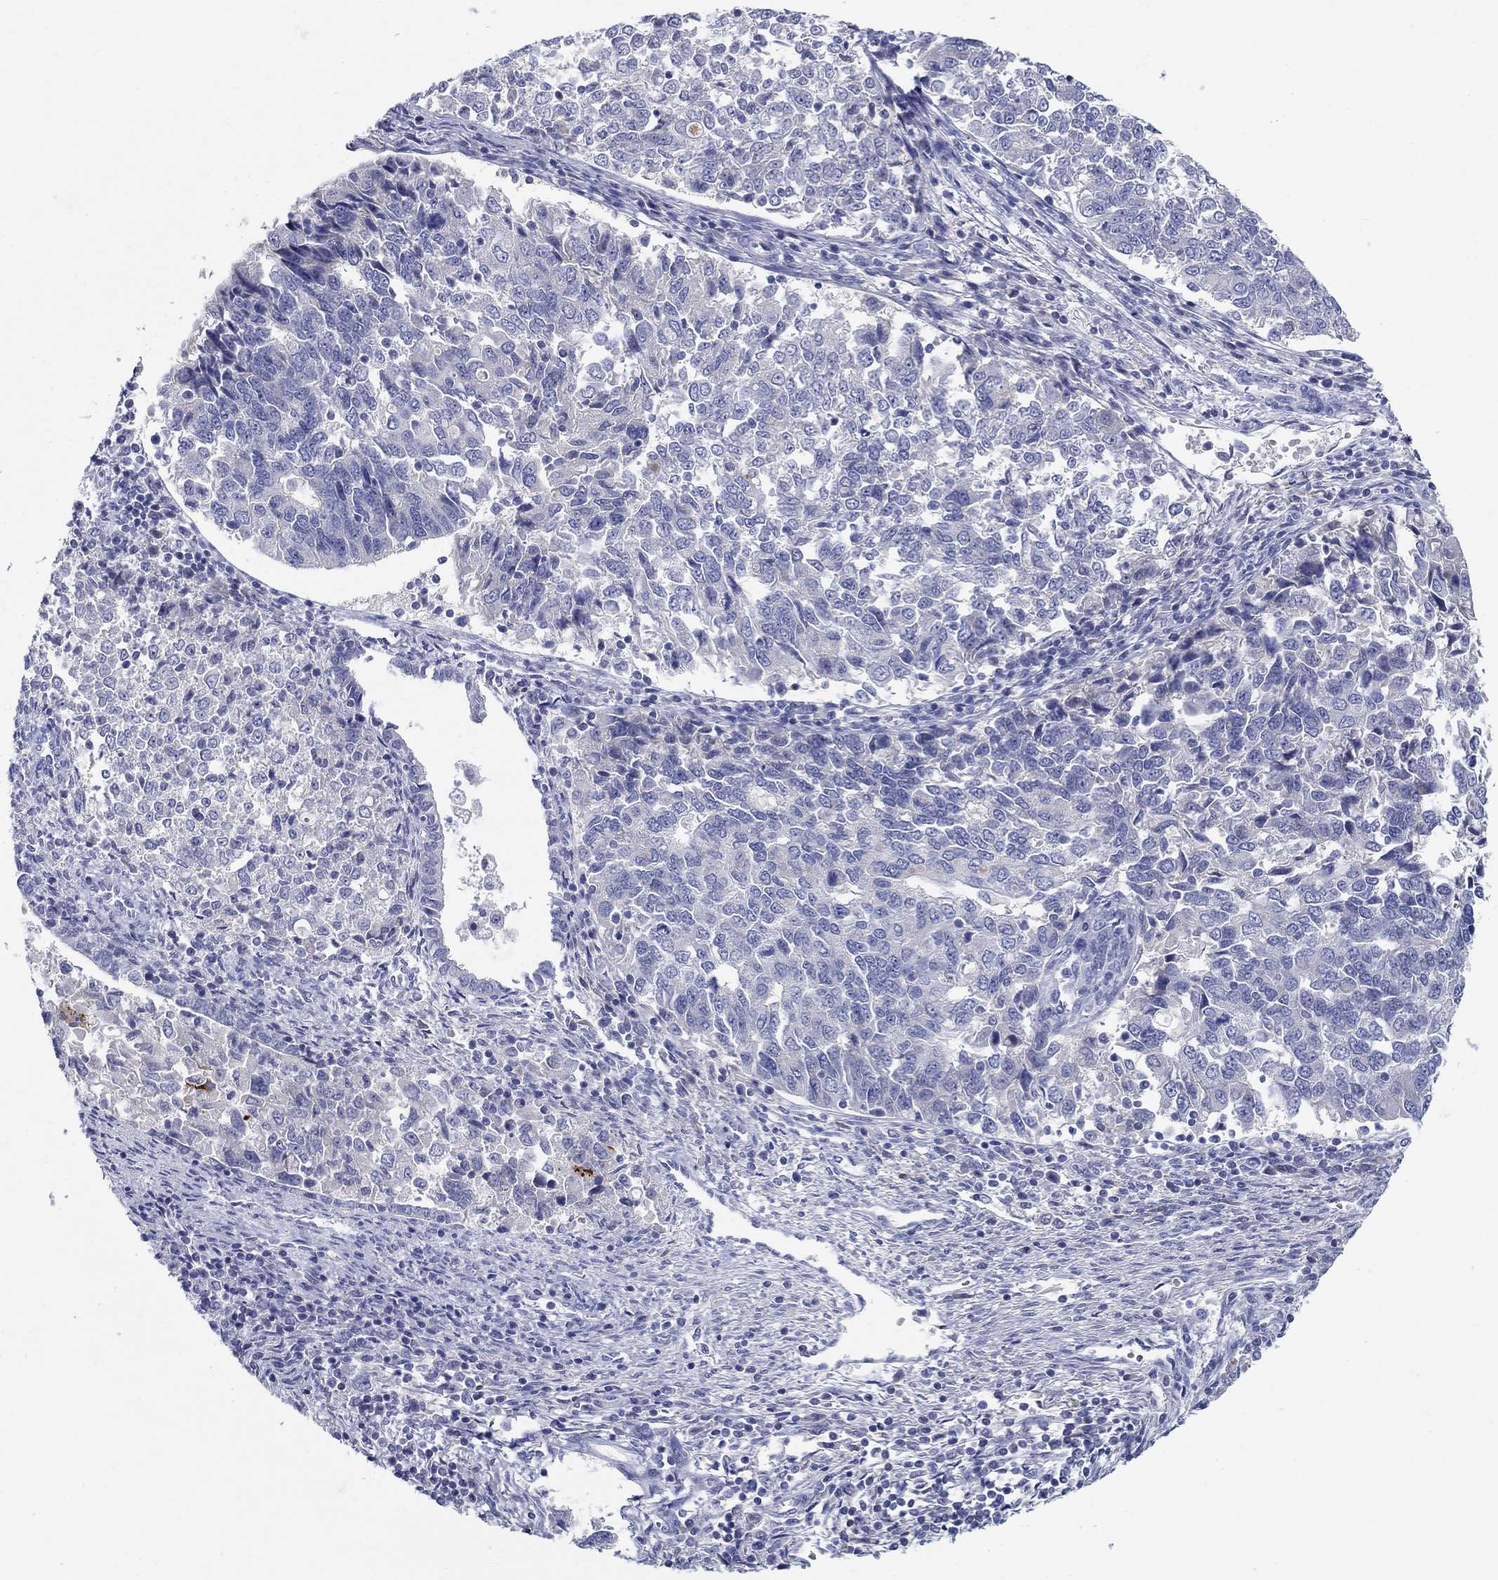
{"staining": {"intensity": "negative", "quantity": "none", "location": "none"}, "tissue": "endometrial cancer", "cell_type": "Tumor cells", "image_type": "cancer", "snomed": [{"axis": "morphology", "description": "Adenocarcinoma, NOS"}, {"axis": "topography", "description": "Endometrium"}], "caption": "High magnification brightfield microscopy of endometrial cancer (adenocarcinoma) stained with DAB (brown) and counterstained with hematoxylin (blue): tumor cells show no significant expression.", "gene": "CRYGD", "patient": {"sex": "female", "age": 43}}